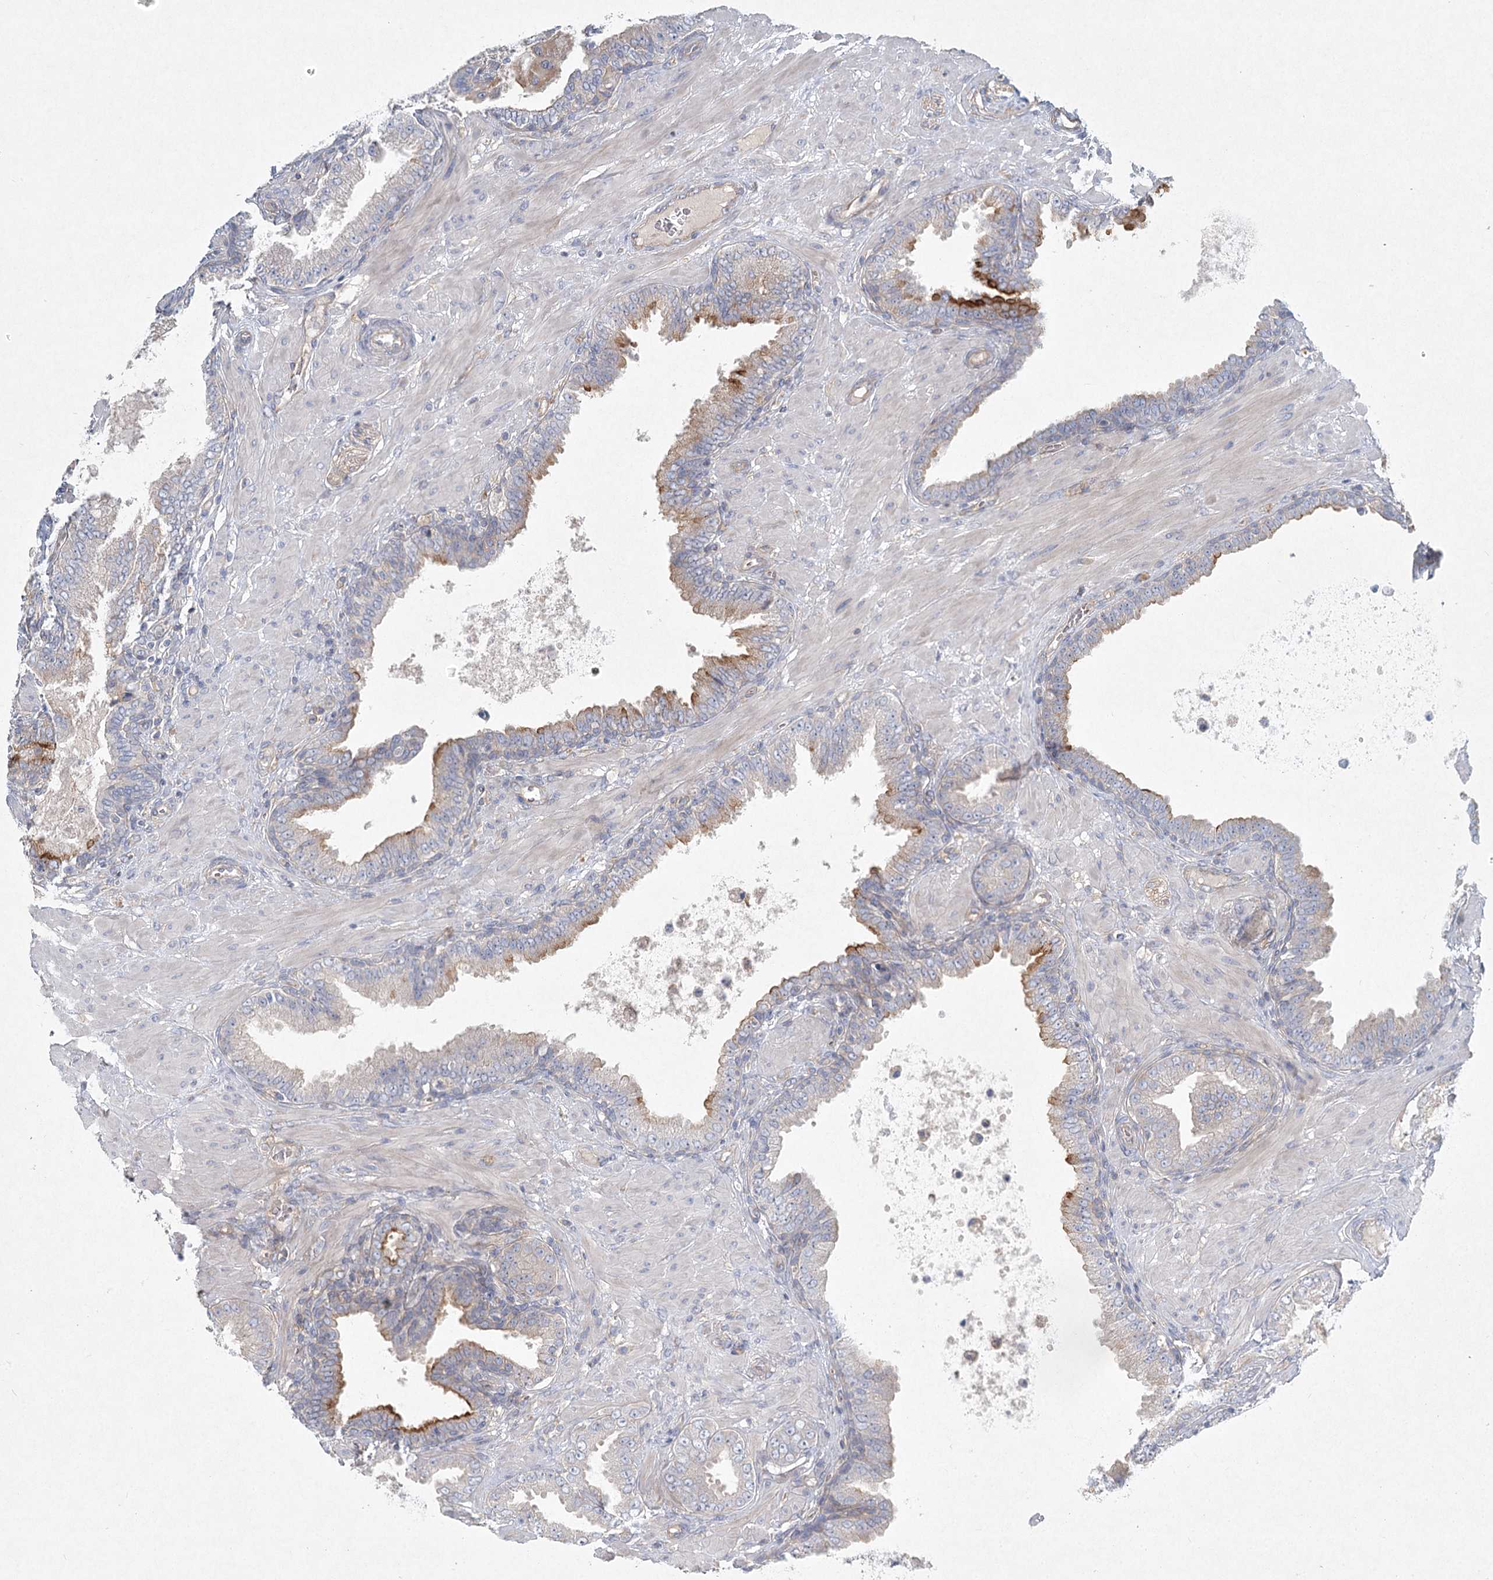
{"staining": {"intensity": "moderate", "quantity": "<25%", "location": "cytoplasmic/membranous"}, "tissue": "prostate cancer", "cell_type": "Tumor cells", "image_type": "cancer", "snomed": [{"axis": "morphology", "description": "Adenocarcinoma, Low grade"}, {"axis": "topography", "description": "Prostate"}], "caption": "IHC of human prostate cancer displays low levels of moderate cytoplasmic/membranous expression in about <25% of tumor cells. The staining is performed using DAB brown chromogen to label protein expression. The nuclei are counter-stained blue using hematoxylin.", "gene": "DNMBP", "patient": {"sex": "male", "age": 63}}